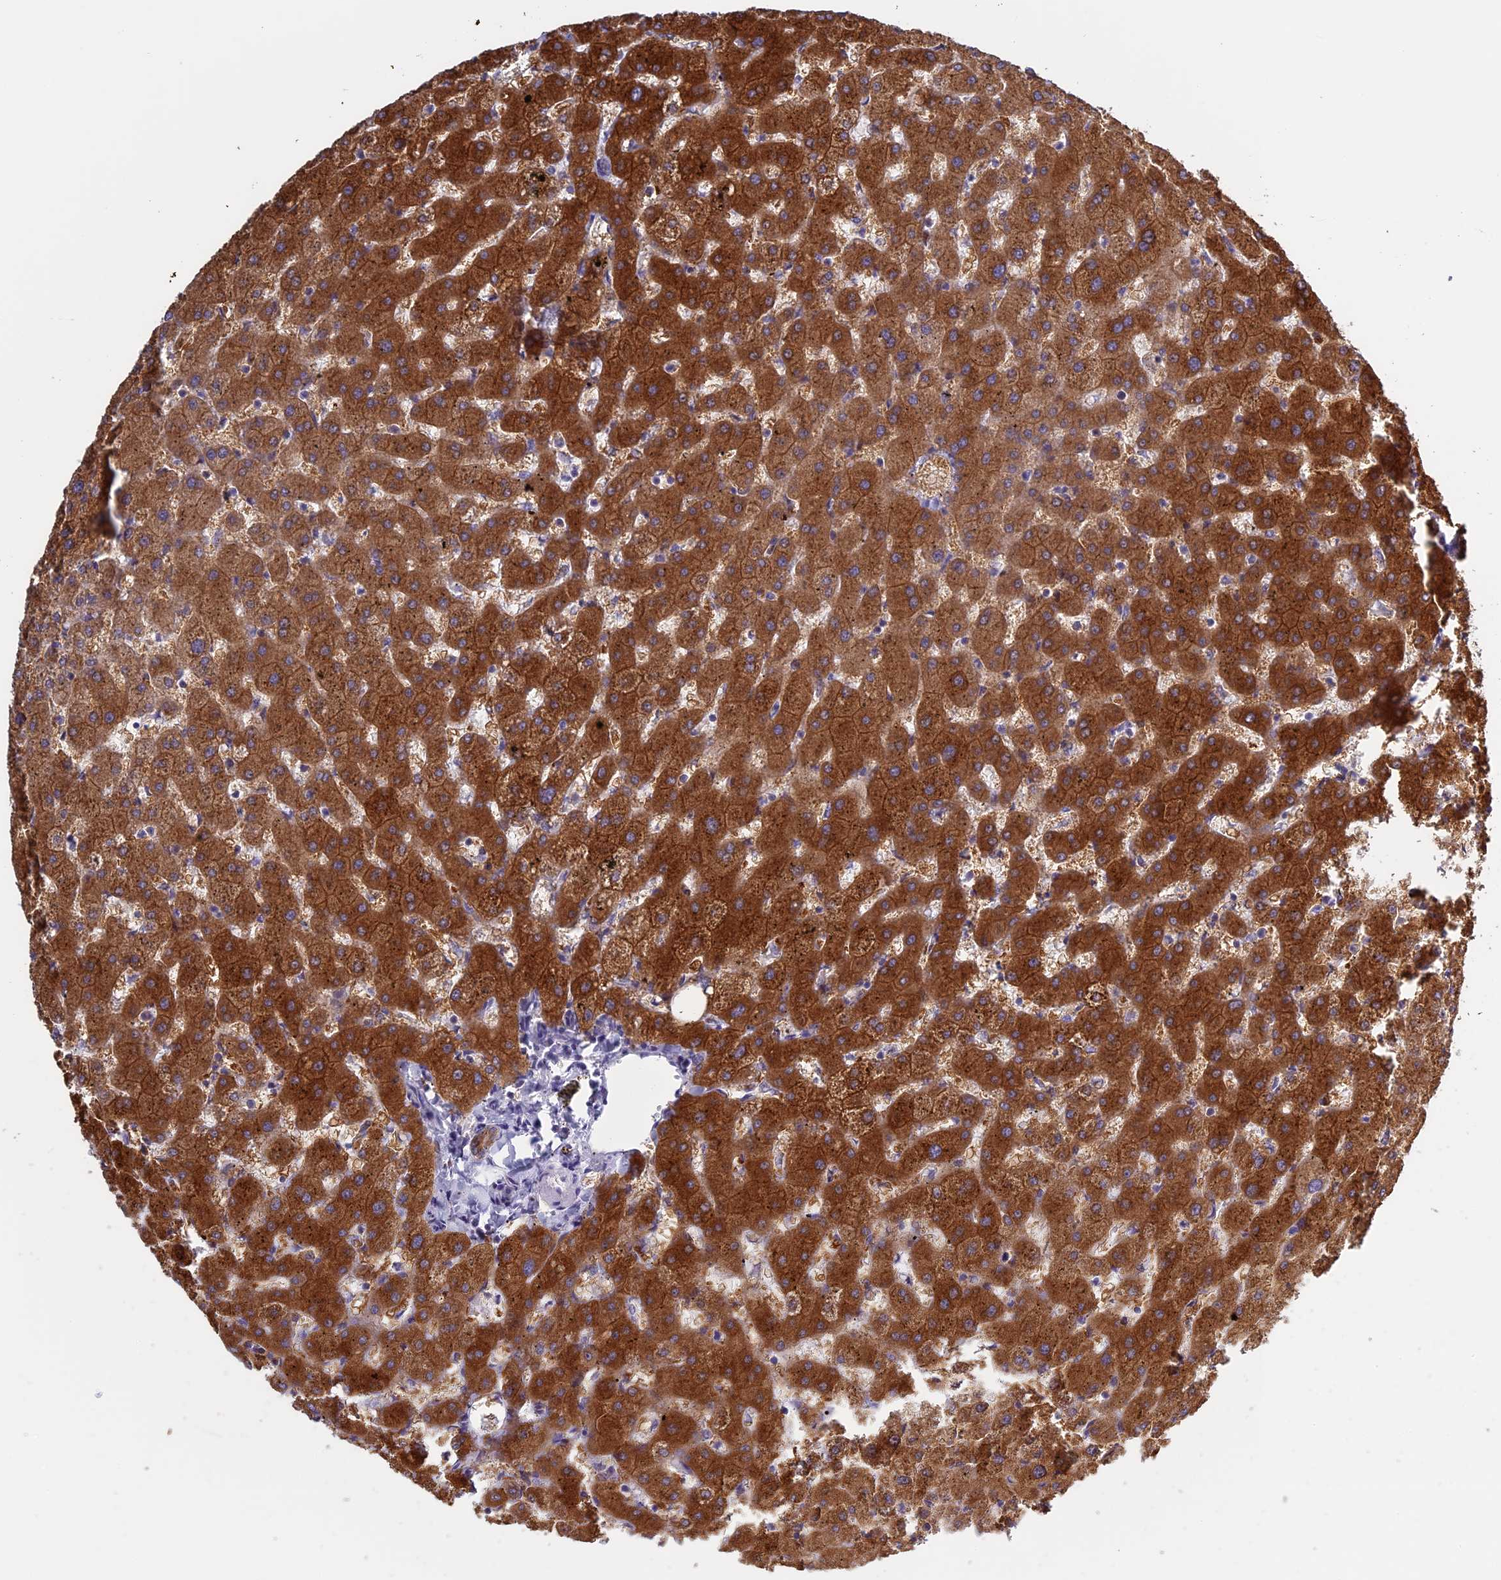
{"staining": {"intensity": "moderate", "quantity": ">75%", "location": "cytoplasmic/membranous"}, "tissue": "liver", "cell_type": "Cholangiocytes", "image_type": "normal", "snomed": [{"axis": "morphology", "description": "Normal tissue, NOS"}, {"axis": "topography", "description": "Liver"}], "caption": "Brown immunohistochemical staining in normal human liver reveals moderate cytoplasmic/membranous positivity in approximately >75% of cholangiocytes.", "gene": "BCL2L10", "patient": {"sex": "female", "age": 63}}